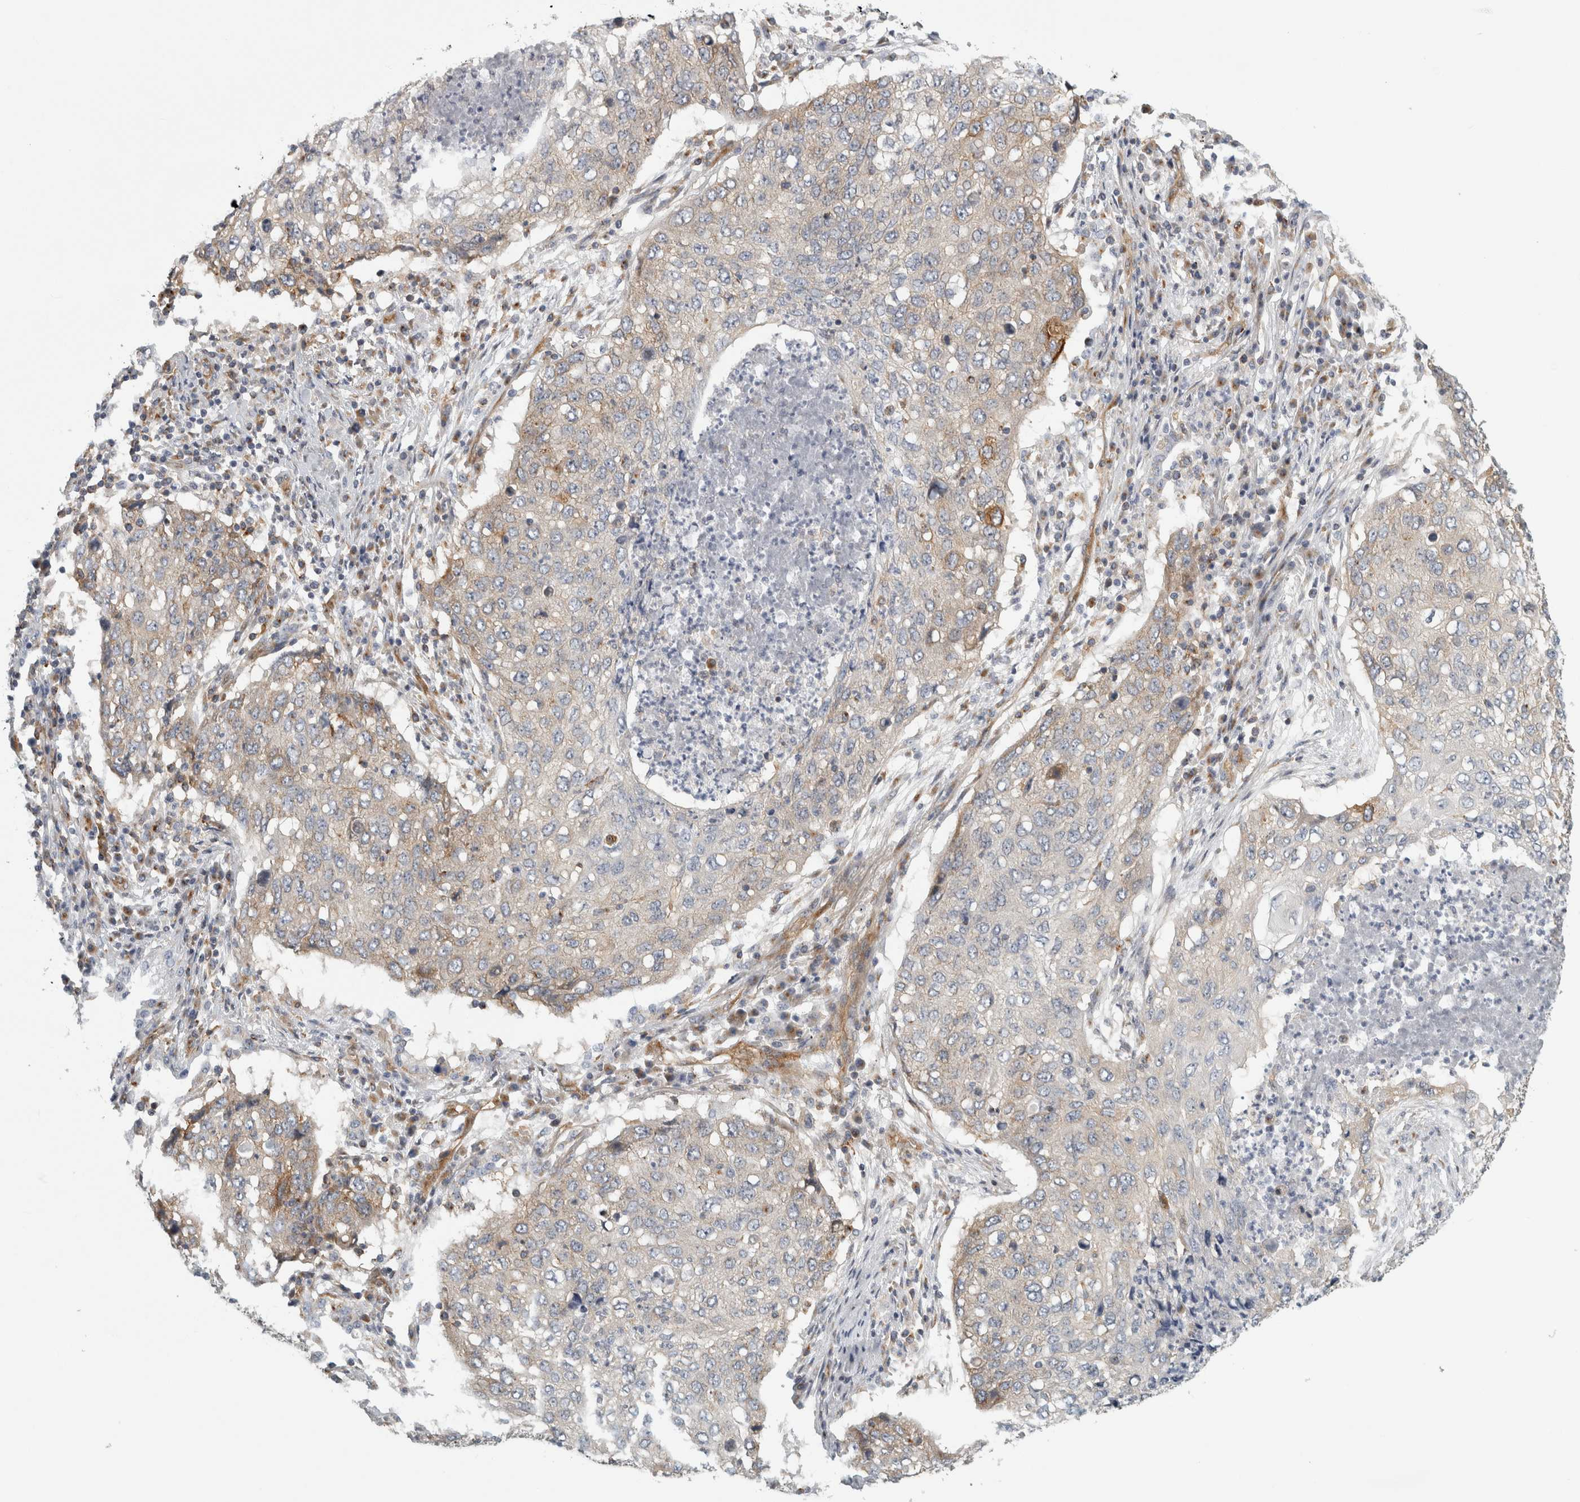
{"staining": {"intensity": "weak", "quantity": "<25%", "location": "cytoplasmic/membranous"}, "tissue": "lung cancer", "cell_type": "Tumor cells", "image_type": "cancer", "snomed": [{"axis": "morphology", "description": "Squamous cell carcinoma, NOS"}, {"axis": "topography", "description": "Lung"}], "caption": "High power microscopy photomicrograph of an IHC image of lung cancer (squamous cell carcinoma), revealing no significant expression in tumor cells. (Immunohistochemistry, brightfield microscopy, high magnification).", "gene": "PEX6", "patient": {"sex": "female", "age": 63}}